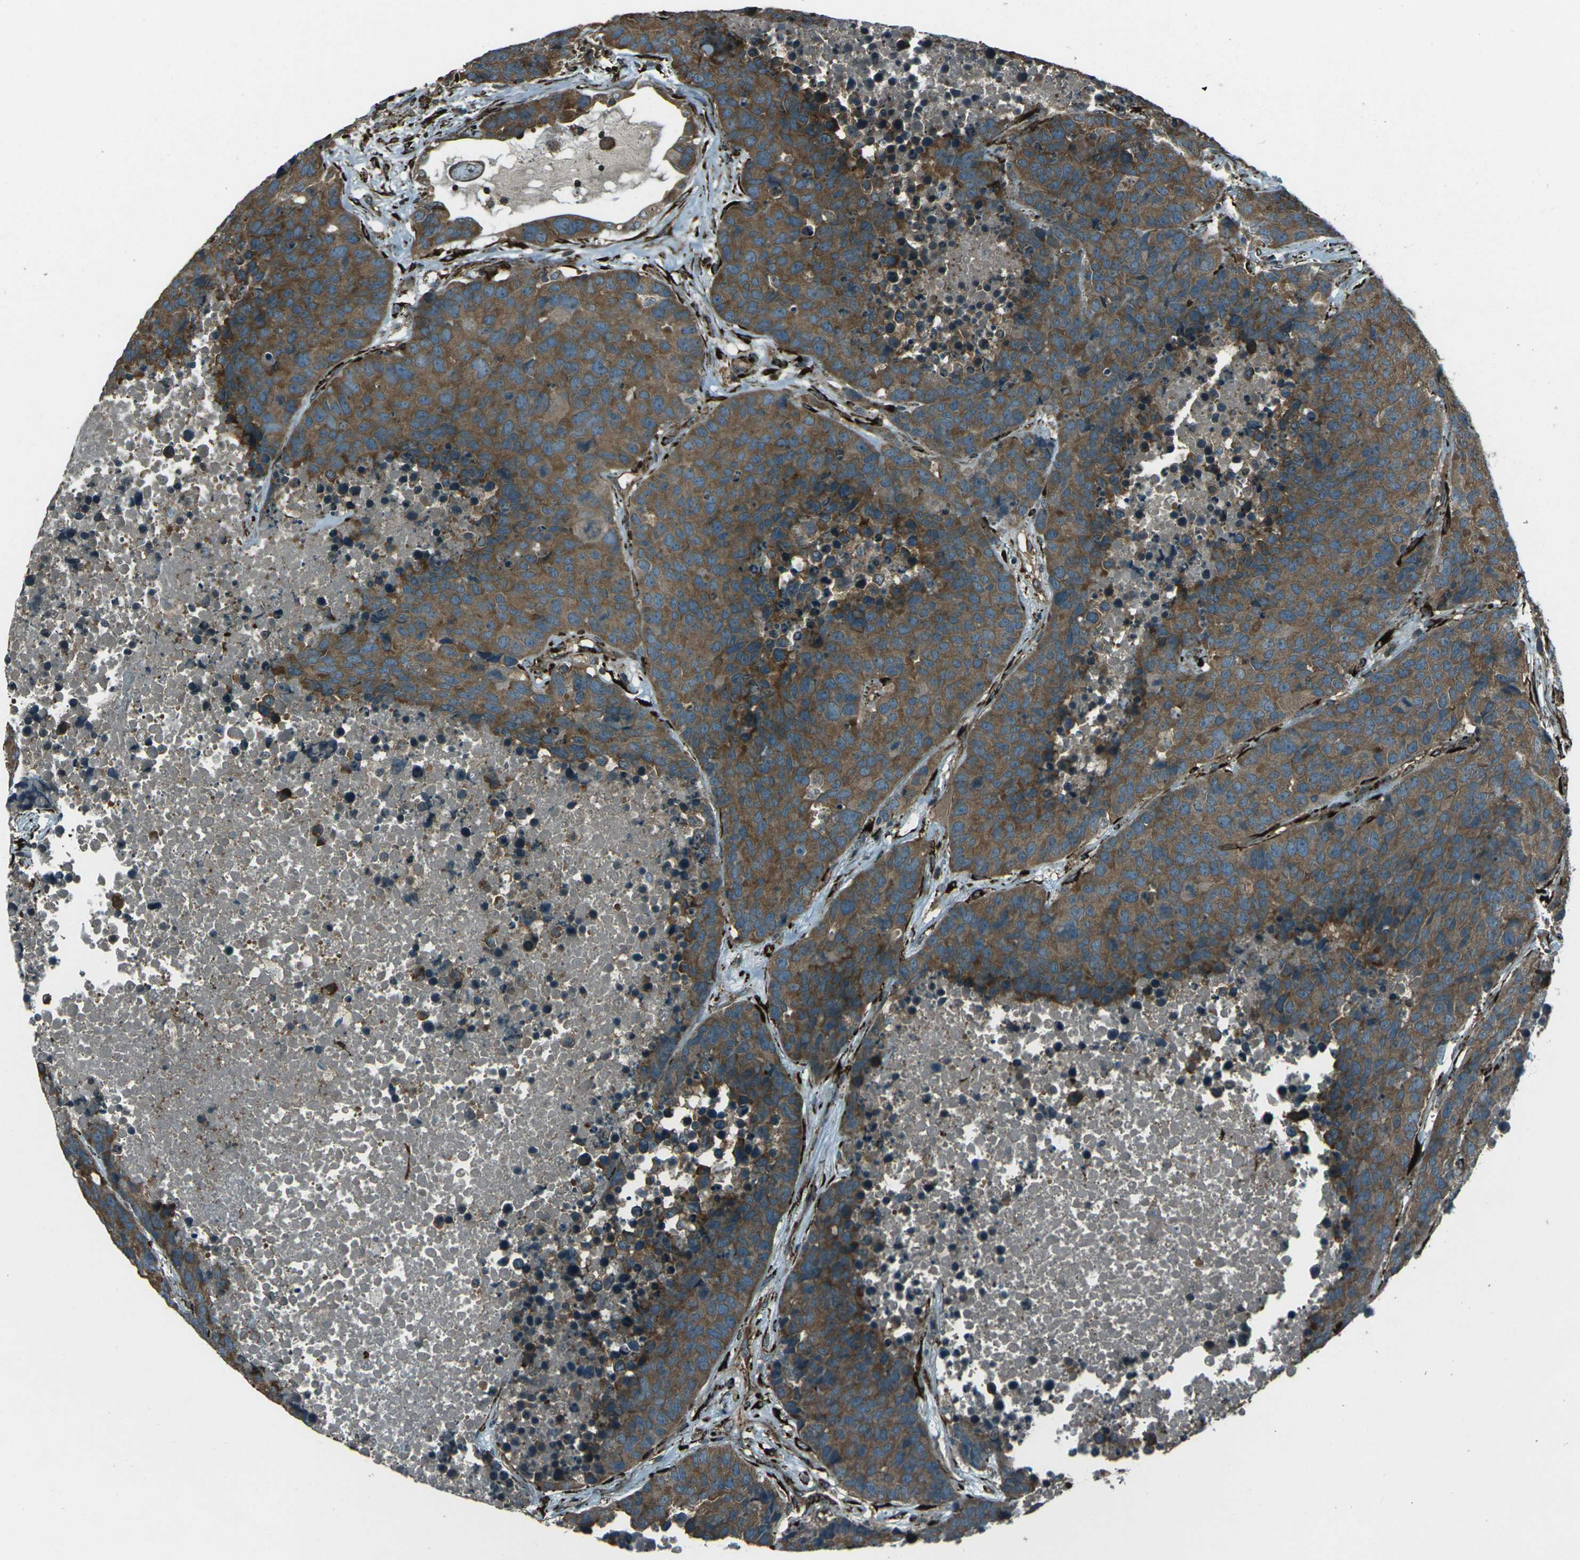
{"staining": {"intensity": "strong", "quantity": ">75%", "location": "cytoplasmic/membranous"}, "tissue": "carcinoid", "cell_type": "Tumor cells", "image_type": "cancer", "snomed": [{"axis": "morphology", "description": "Carcinoid, malignant, NOS"}, {"axis": "topography", "description": "Lung"}], "caption": "Immunohistochemical staining of human carcinoid (malignant) reveals high levels of strong cytoplasmic/membranous protein staining in about >75% of tumor cells.", "gene": "LSMEM1", "patient": {"sex": "male", "age": 60}}